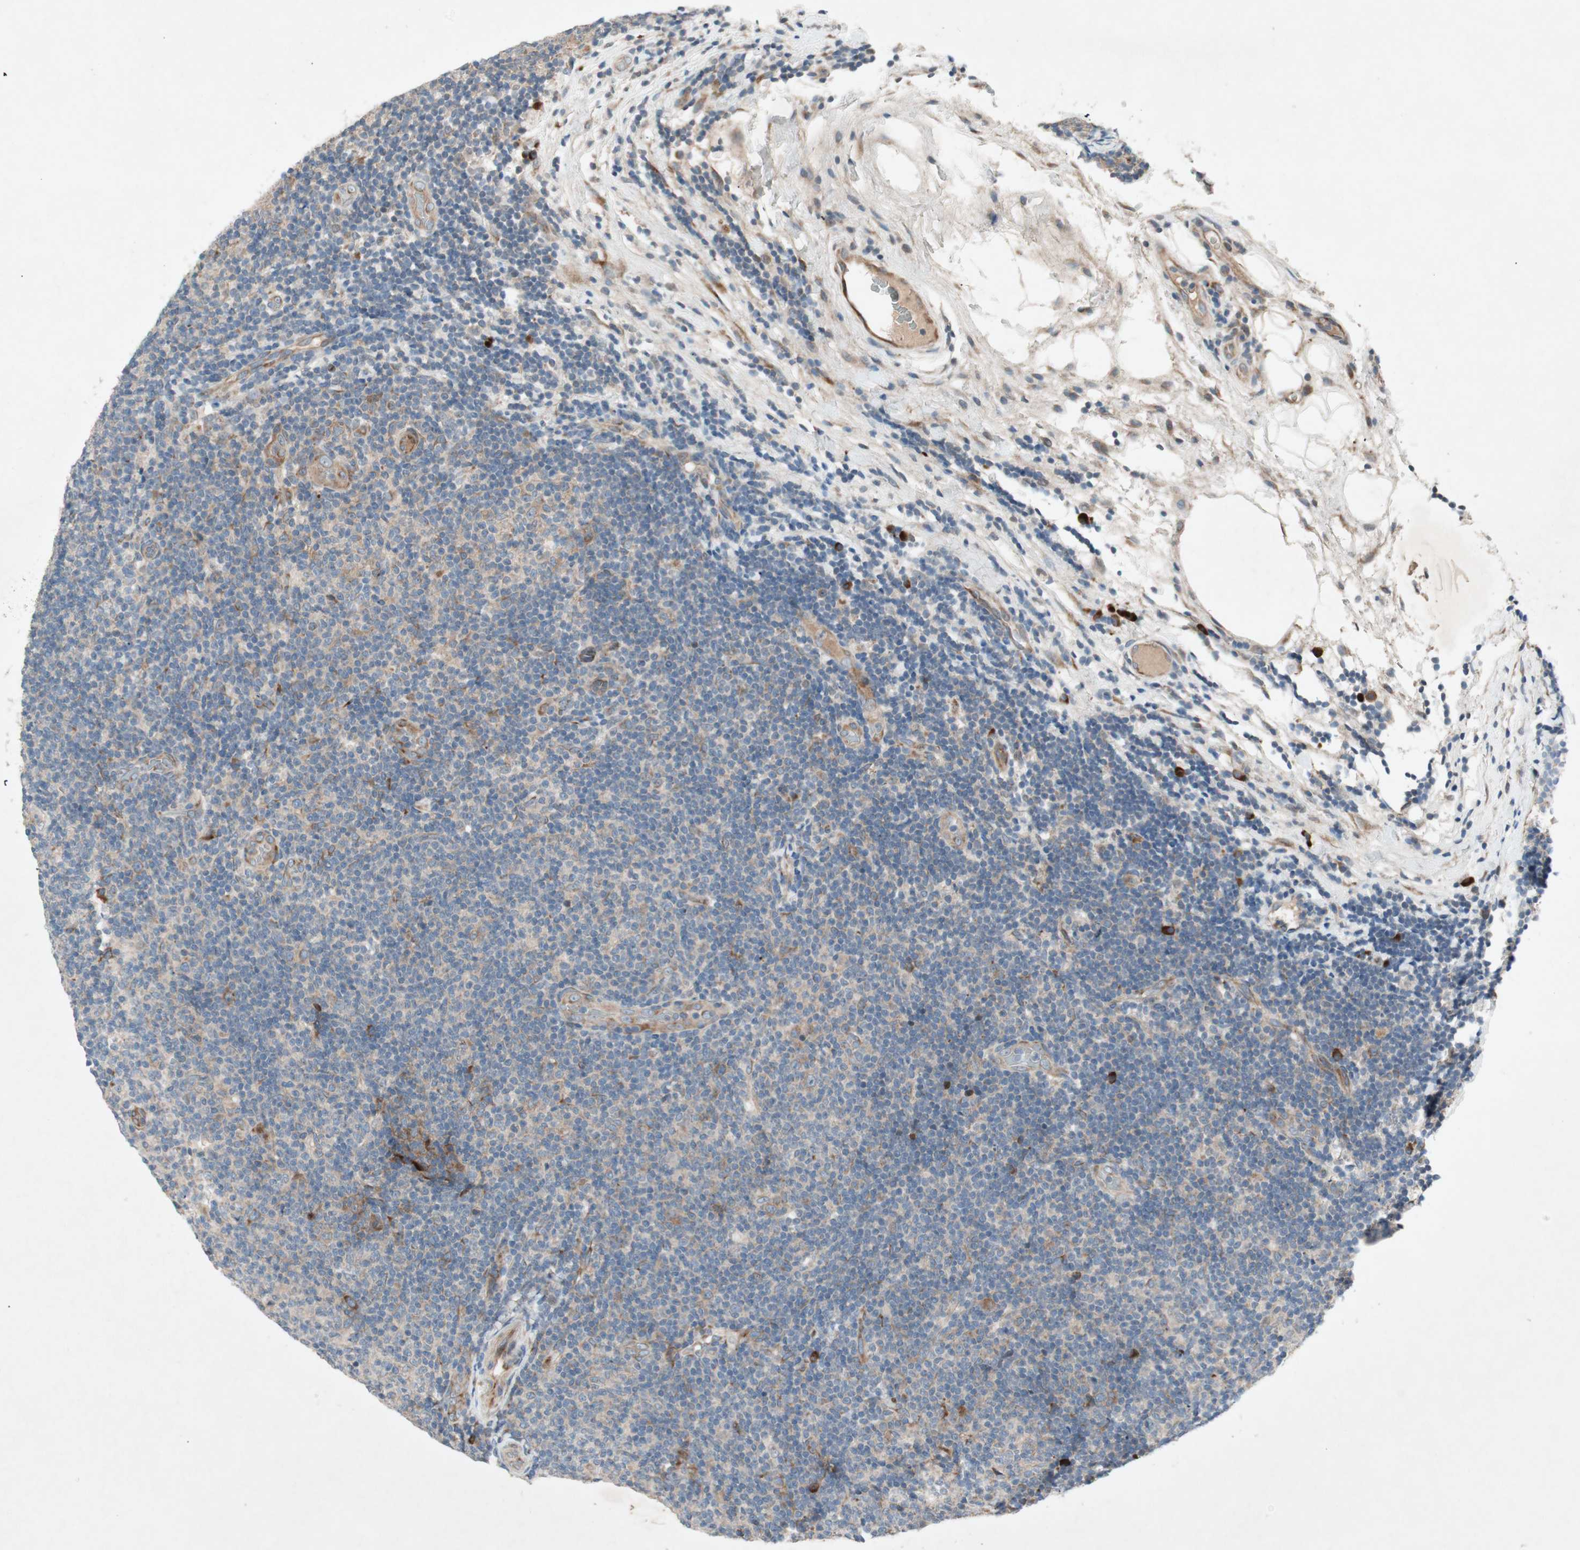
{"staining": {"intensity": "weak", "quantity": "<25%", "location": "cytoplasmic/membranous"}, "tissue": "lymphoma", "cell_type": "Tumor cells", "image_type": "cancer", "snomed": [{"axis": "morphology", "description": "Malignant lymphoma, non-Hodgkin's type, Low grade"}, {"axis": "topography", "description": "Lymph node"}], "caption": "Histopathology image shows no significant protein positivity in tumor cells of malignant lymphoma, non-Hodgkin's type (low-grade).", "gene": "APOO", "patient": {"sex": "male", "age": 83}}